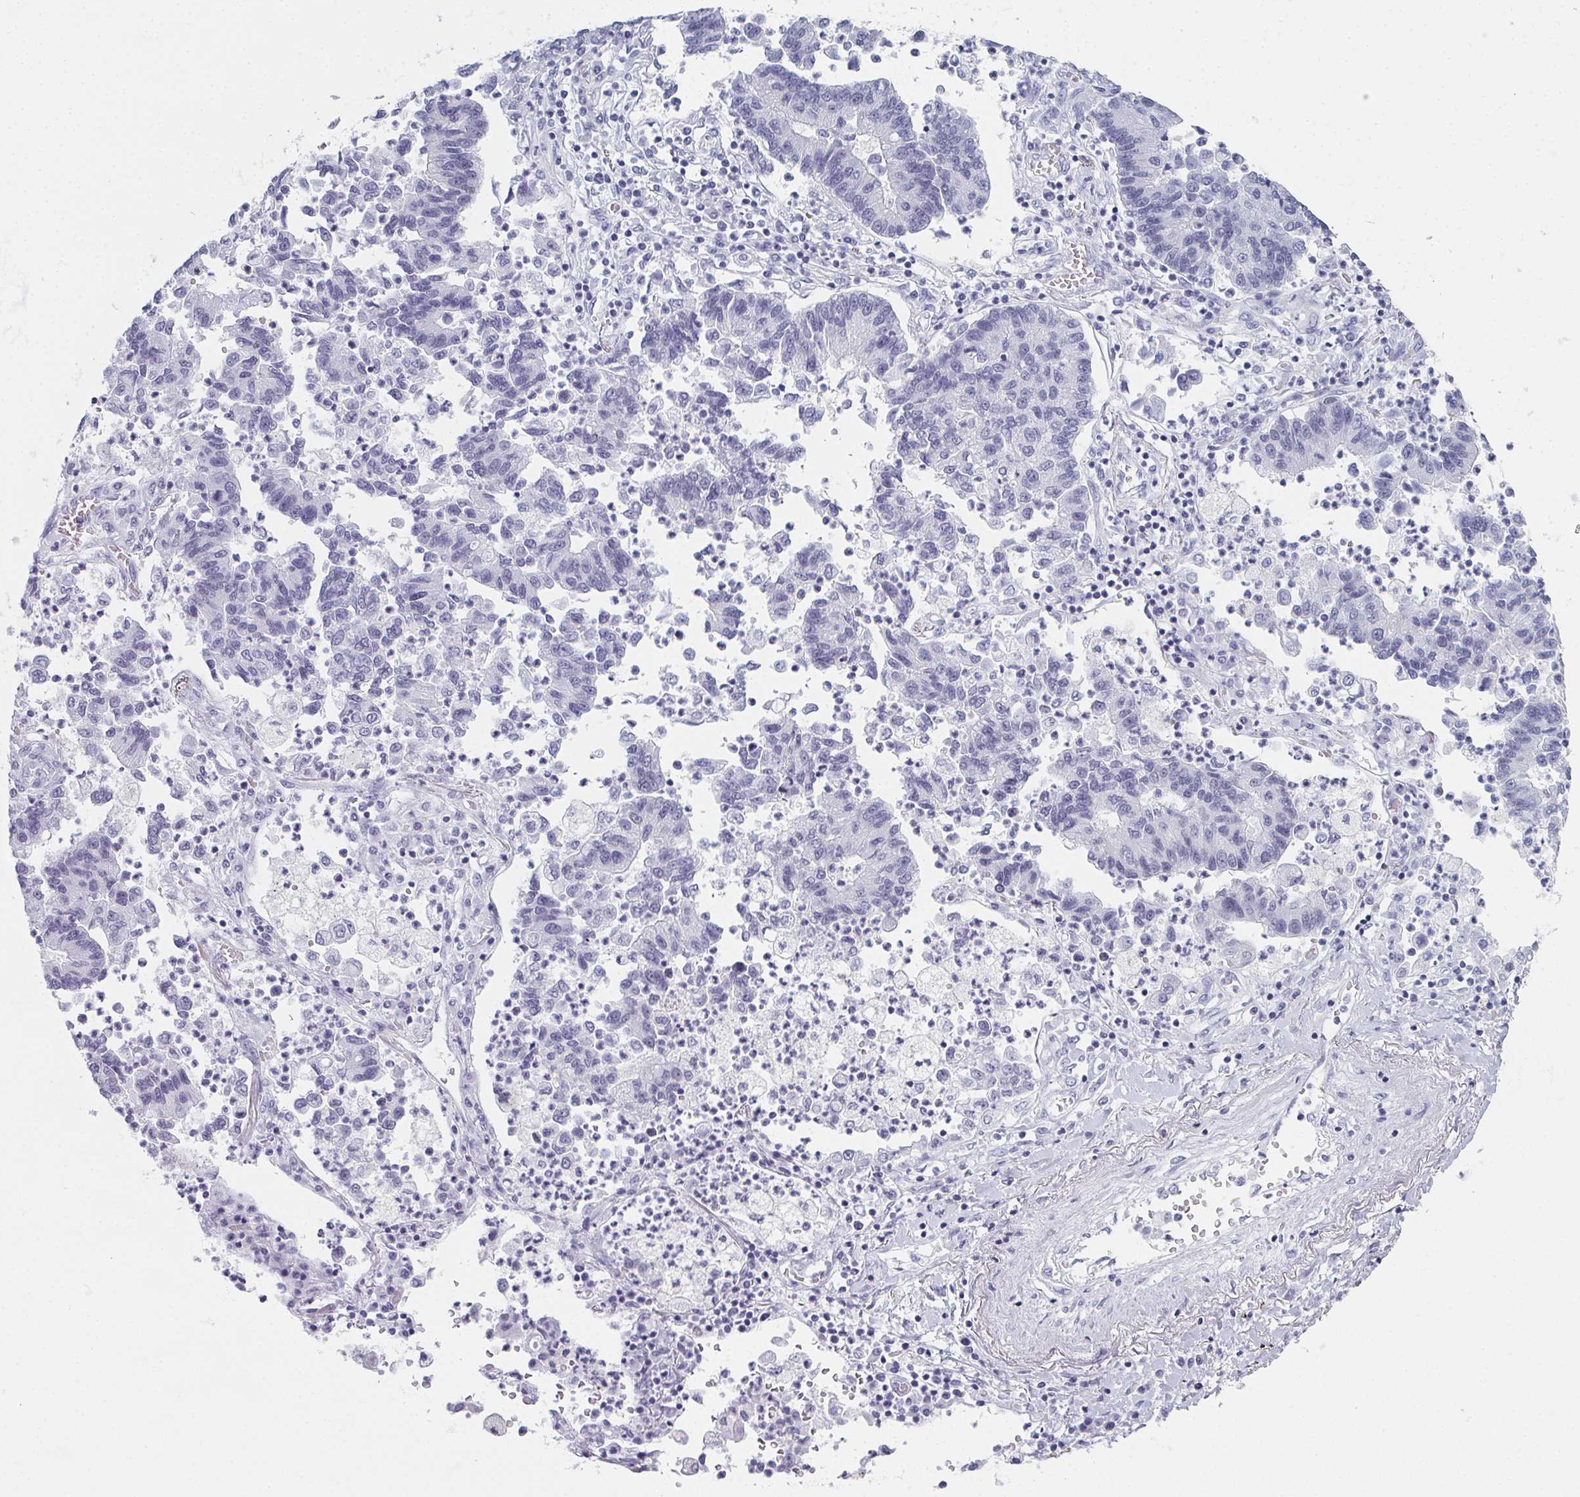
{"staining": {"intensity": "negative", "quantity": "none", "location": "none"}, "tissue": "lung cancer", "cell_type": "Tumor cells", "image_type": "cancer", "snomed": [{"axis": "morphology", "description": "Adenocarcinoma, NOS"}, {"axis": "topography", "description": "Lung"}], "caption": "The micrograph exhibits no significant expression in tumor cells of lung cancer (adenocarcinoma).", "gene": "PYCR3", "patient": {"sex": "female", "age": 57}}